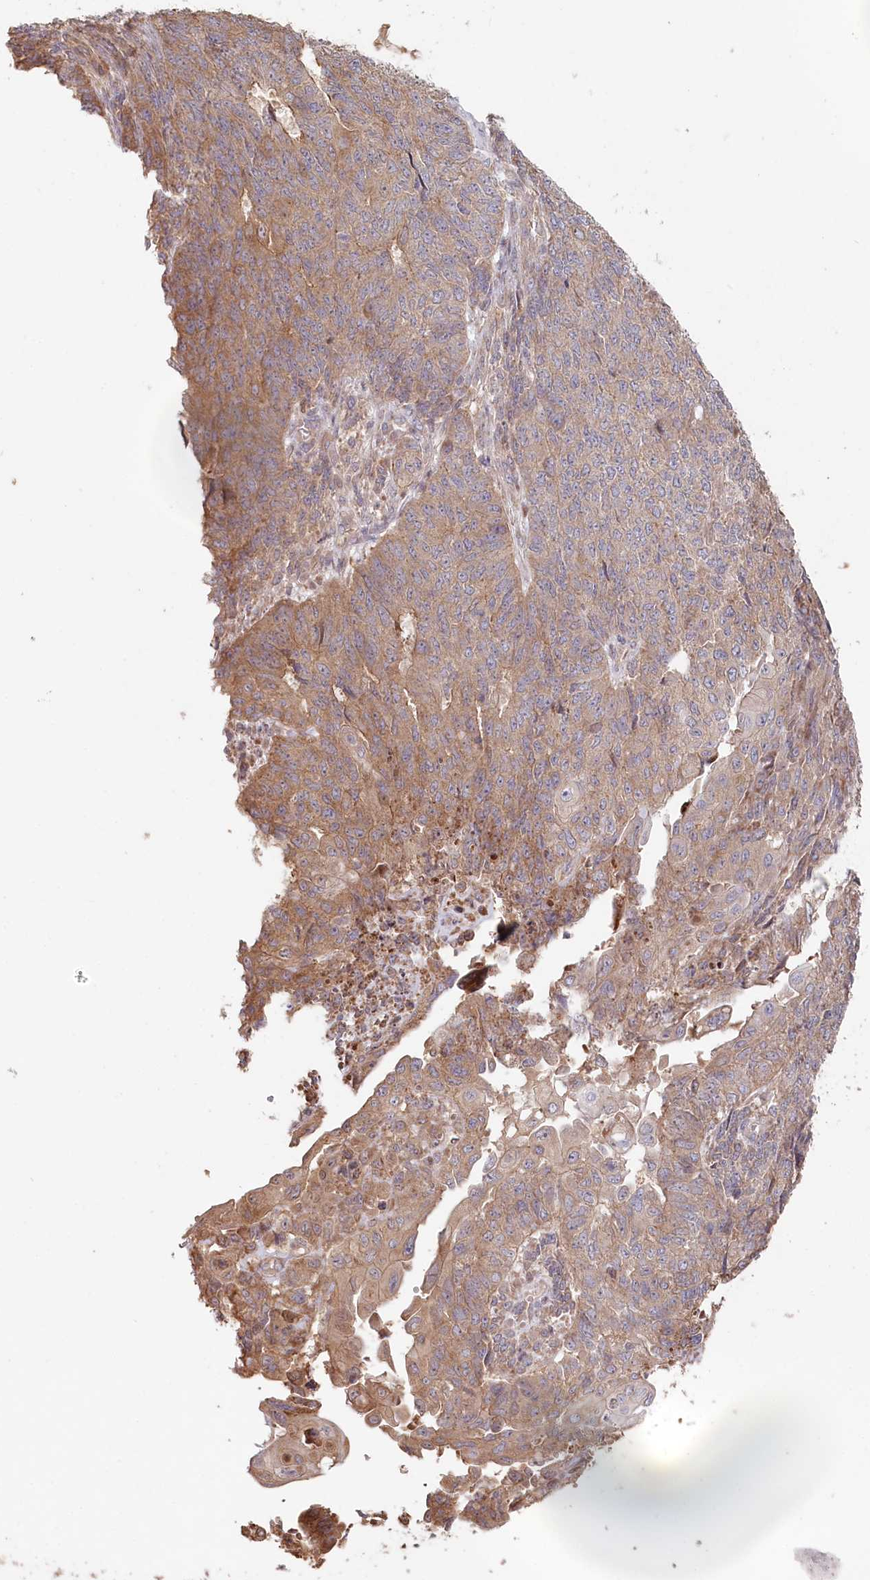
{"staining": {"intensity": "moderate", "quantity": "25%-75%", "location": "cytoplasmic/membranous"}, "tissue": "endometrial cancer", "cell_type": "Tumor cells", "image_type": "cancer", "snomed": [{"axis": "morphology", "description": "Adenocarcinoma, NOS"}, {"axis": "topography", "description": "Endometrium"}], "caption": "Protein positivity by immunohistochemistry shows moderate cytoplasmic/membranous positivity in approximately 25%-75% of tumor cells in endometrial cancer.", "gene": "HAL", "patient": {"sex": "female", "age": 32}}